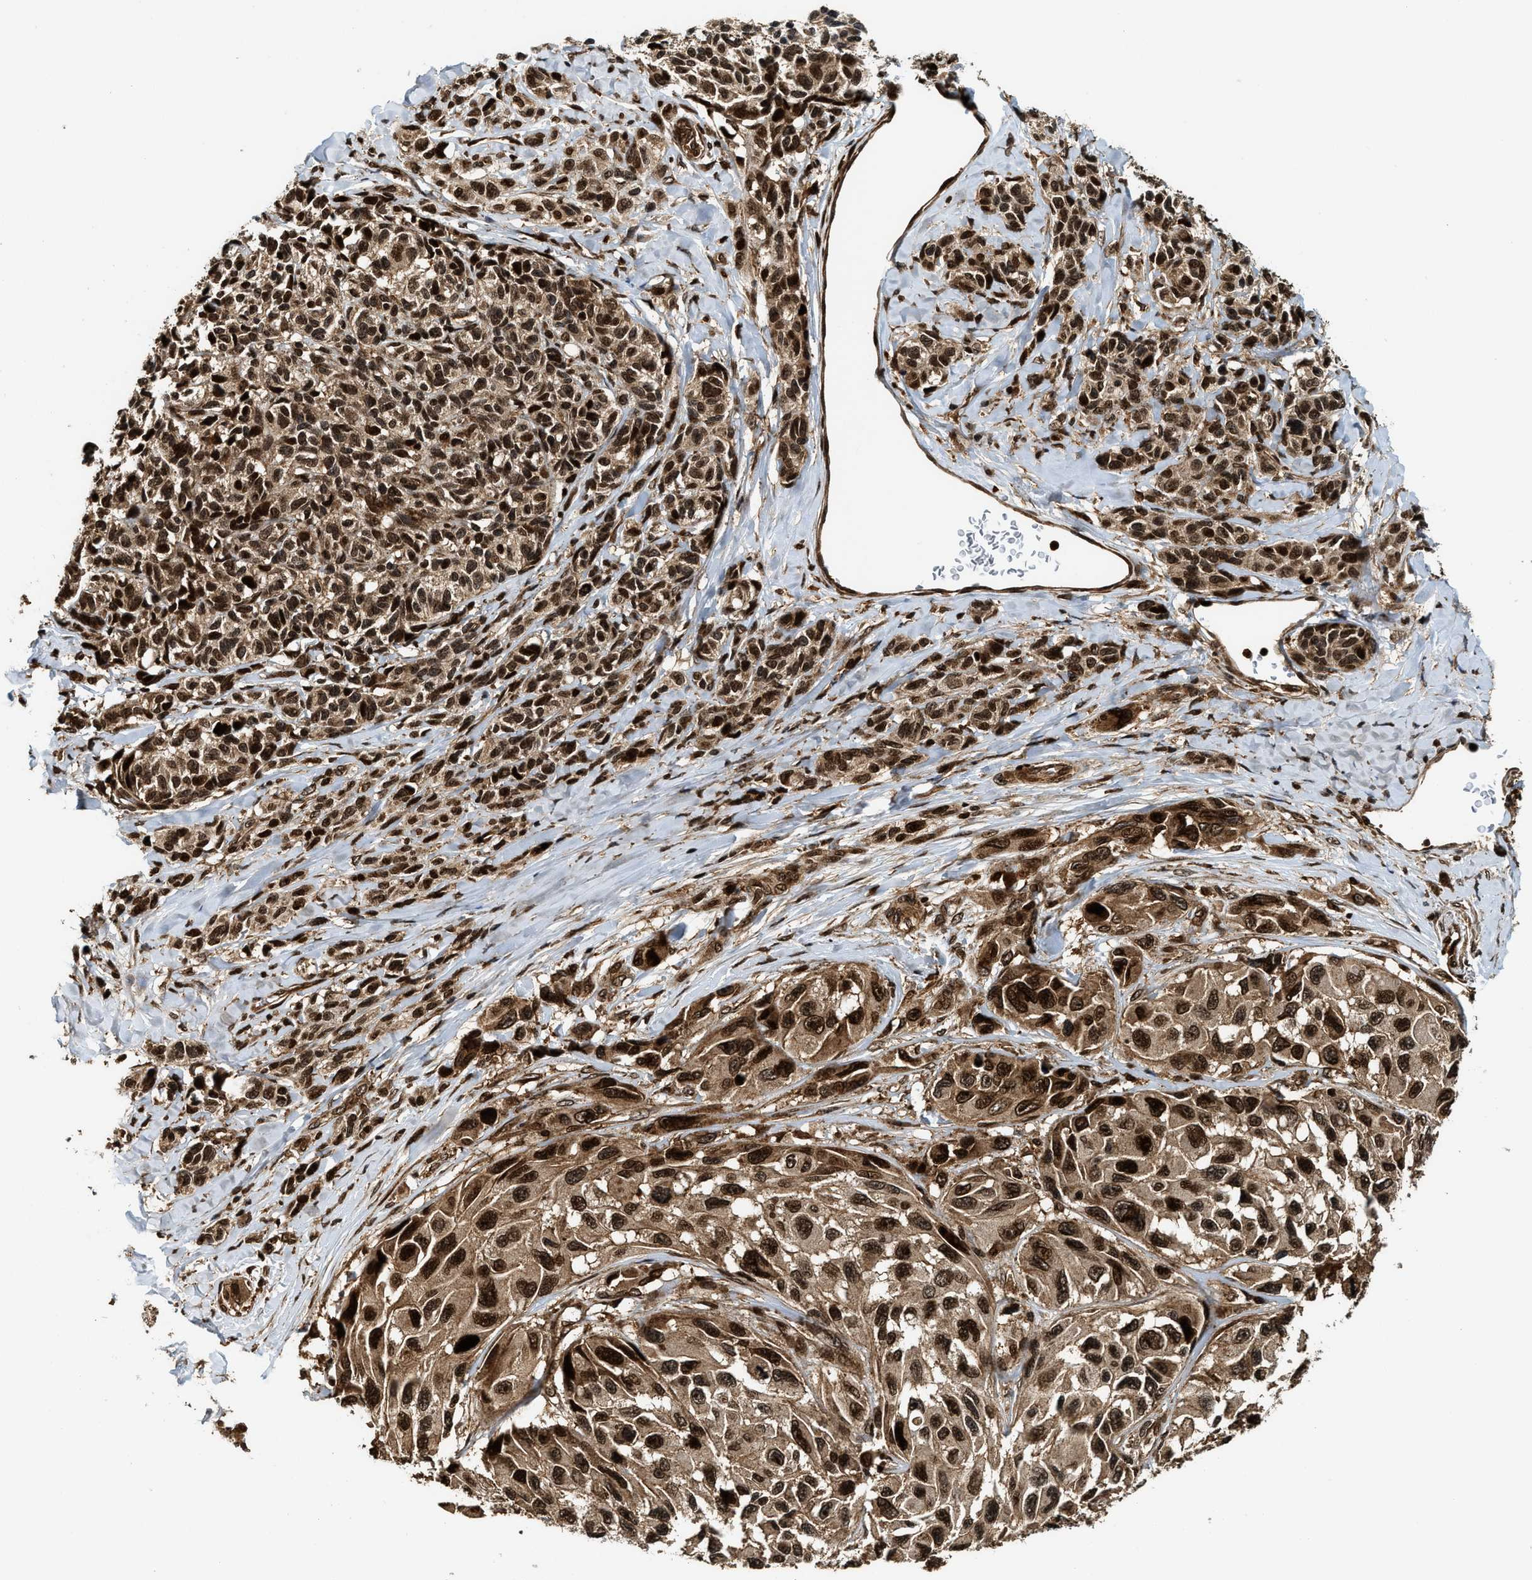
{"staining": {"intensity": "strong", "quantity": ">75%", "location": "nuclear"}, "tissue": "melanoma", "cell_type": "Tumor cells", "image_type": "cancer", "snomed": [{"axis": "morphology", "description": "Malignant melanoma, NOS"}, {"axis": "topography", "description": "Skin"}], "caption": "Immunohistochemical staining of malignant melanoma demonstrates strong nuclear protein positivity in approximately >75% of tumor cells.", "gene": "MDM2", "patient": {"sex": "female", "age": 73}}